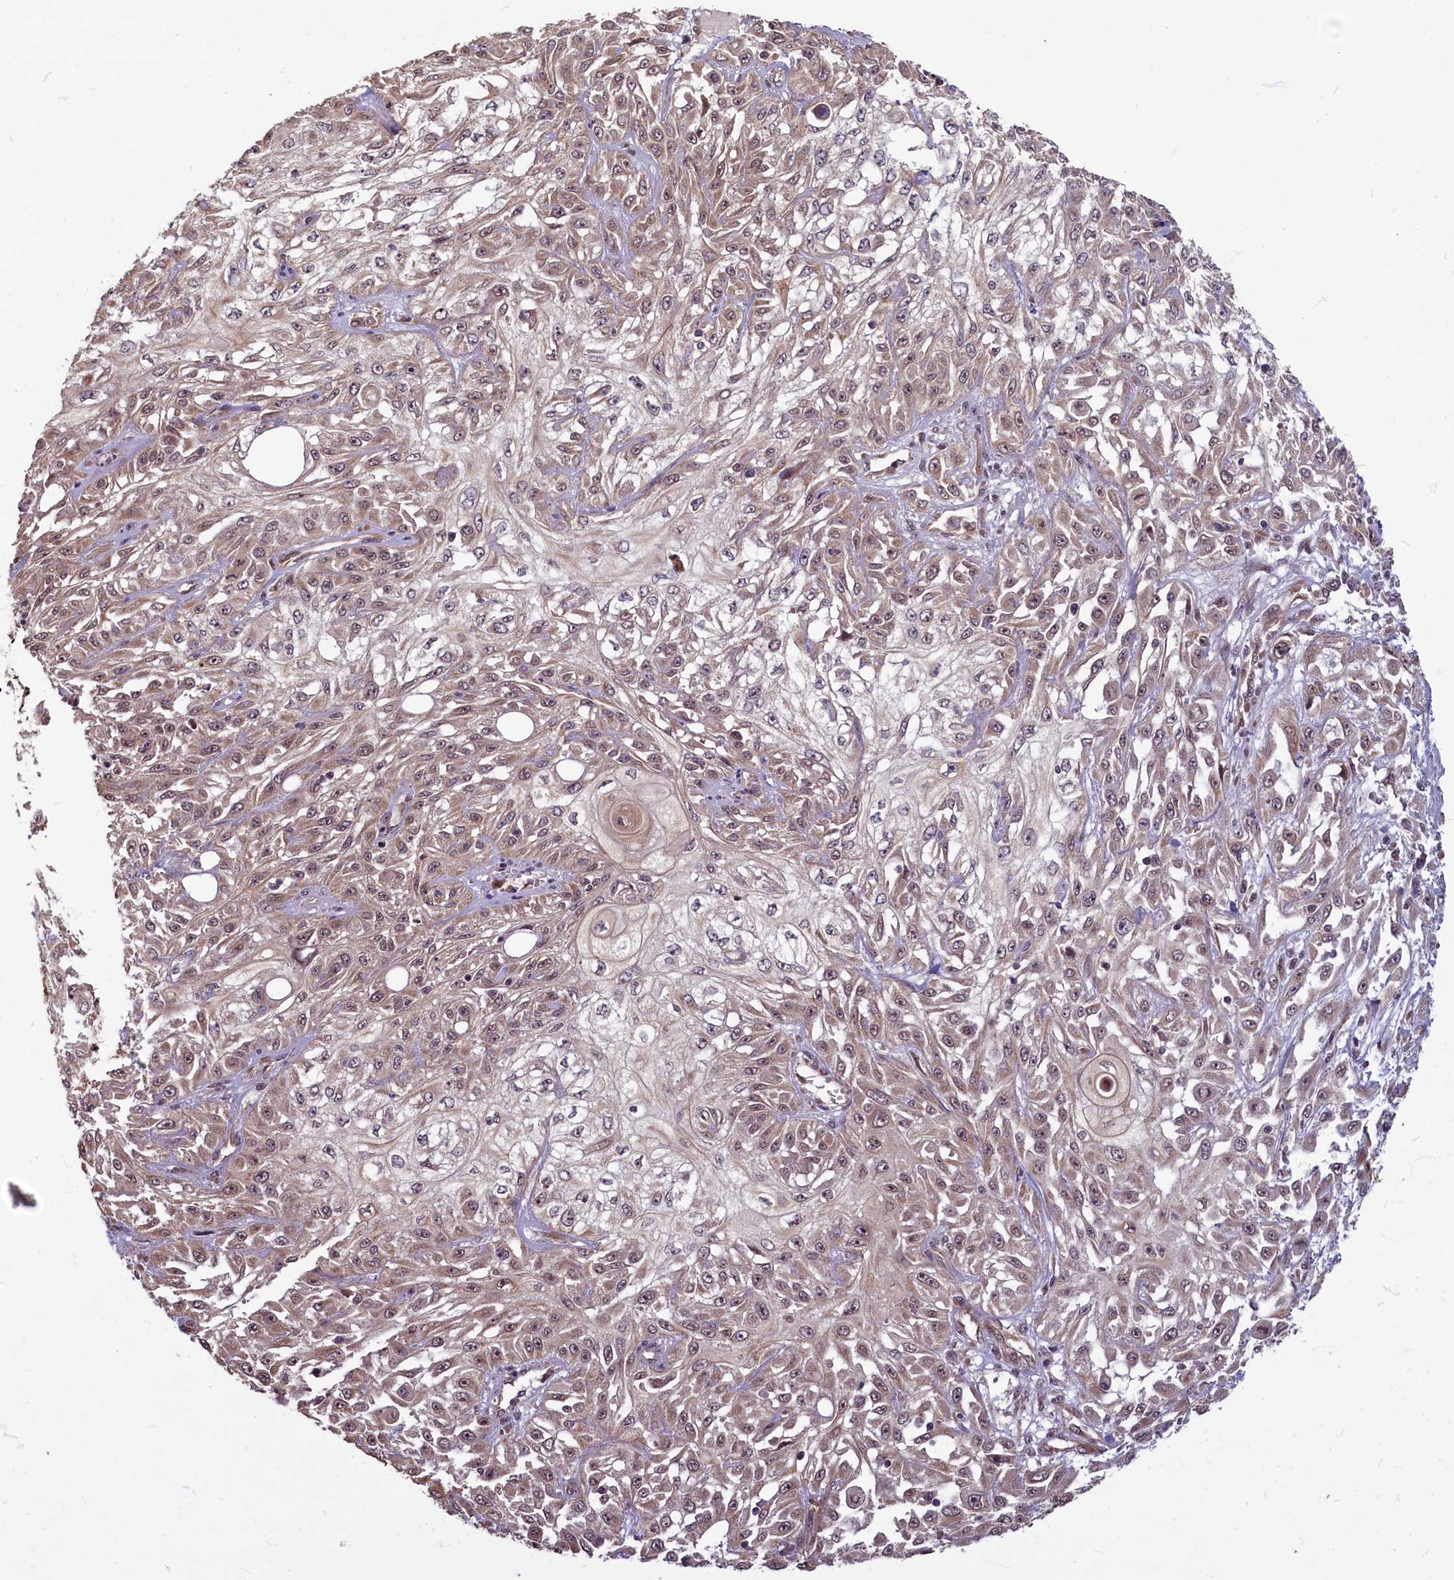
{"staining": {"intensity": "weak", "quantity": ">75%", "location": "cytoplasmic/membranous,nuclear"}, "tissue": "skin cancer", "cell_type": "Tumor cells", "image_type": "cancer", "snomed": [{"axis": "morphology", "description": "Squamous cell carcinoma, NOS"}, {"axis": "morphology", "description": "Squamous cell carcinoma, metastatic, NOS"}, {"axis": "topography", "description": "Skin"}, {"axis": "topography", "description": "Lymph node"}], "caption": "High-power microscopy captured an immunohistochemistry (IHC) histopathology image of skin cancer (squamous cell carcinoma), revealing weak cytoplasmic/membranous and nuclear expression in about >75% of tumor cells.", "gene": "MYCBP", "patient": {"sex": "male", "age": 75}}